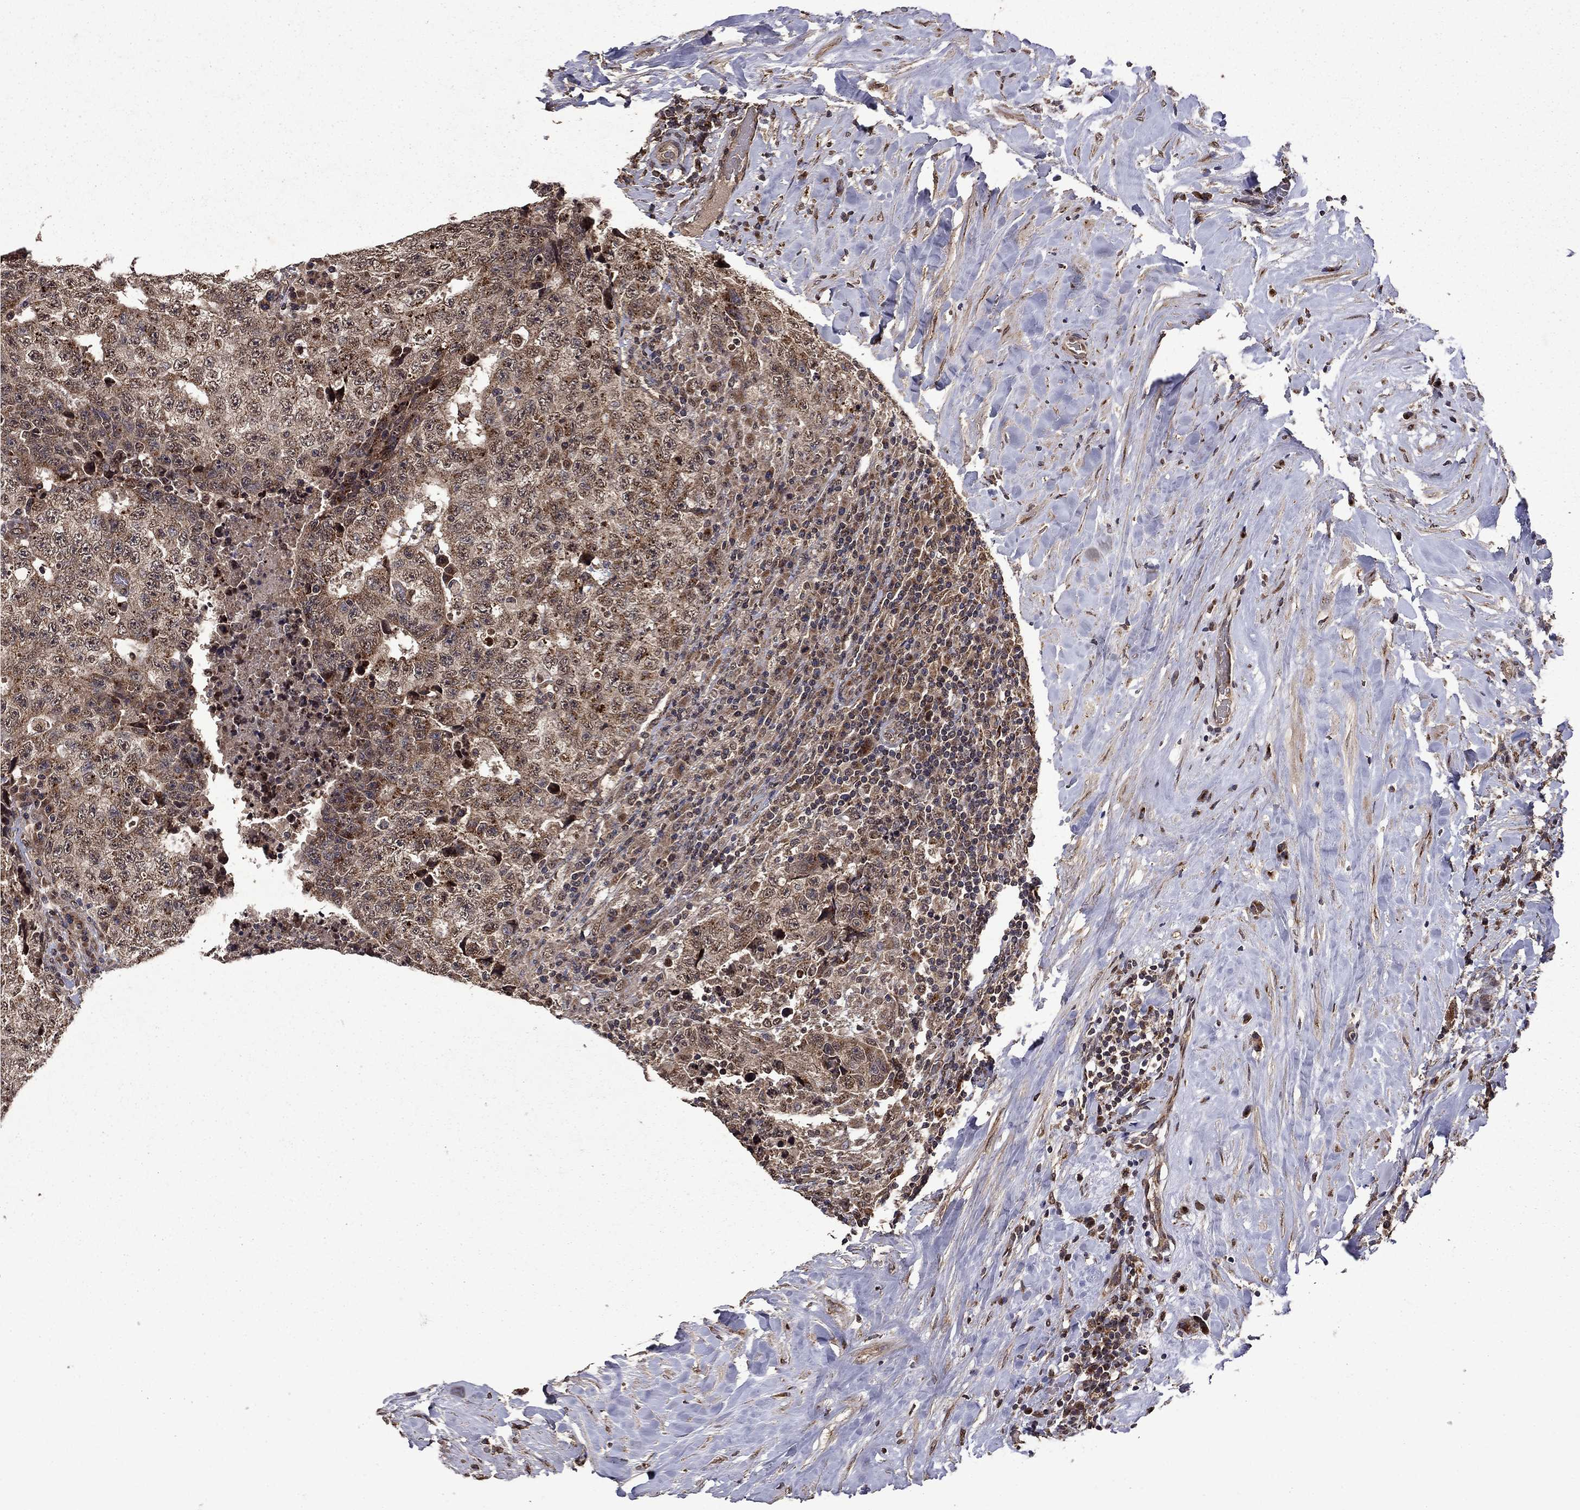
{"staining": {"intensity": "moderate", "quantity": ">75%", "location": "cytoplasmic/membranous,nuclear"}, "tissue": "testis cancer", "cell_type": "Tumor cells", "image_type": "cancer", "snomed": [{"axis": "morphology", "description": "Necrosis, NOS"}, {"axis": "morphology", "description": "Carcinoma, Embryonal, NOS"}, {"axis": "topography", "description": "Testis"}], "caption": "Immunohistochemical staining of embryonal carcinoma (testis) displays medium levels of moderate cytoplasmic/membranous and nuclear protein expression in about >75% of tumor cells.", "gene": "ITM2B", "patient": {"sex": "male", "age": 19}}